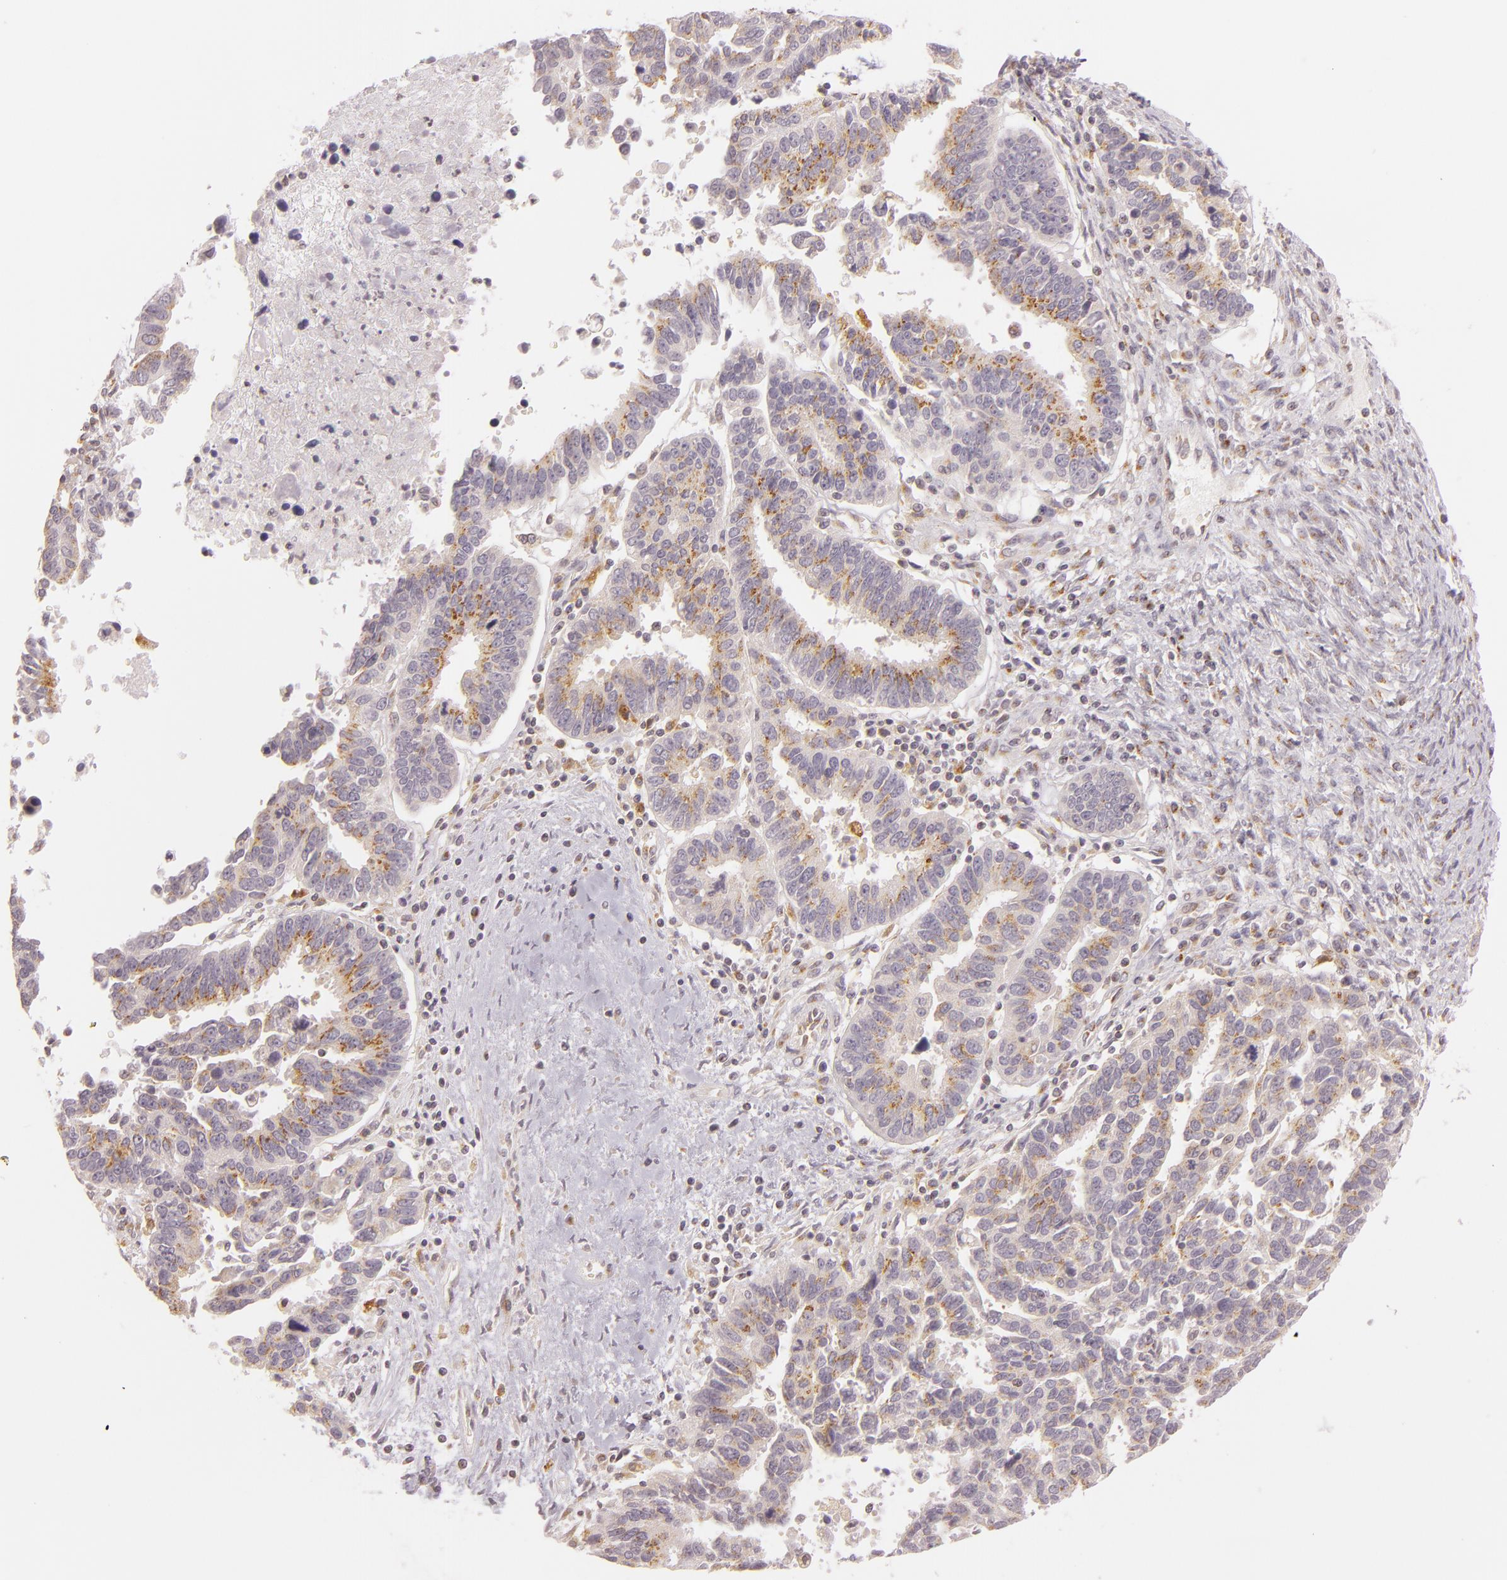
{"staining": {"intensity": "moderate", "quantity": ">75%", "location": "cytoplasmic/membranous"}, "tissue": "ovarian cancer", "cell_type": "Tumor cells", "image_type": "cancer", "snomed": [{"axis": "morphology", "description": "Carcinoma, endometroid"}, {"axis": "morphology", "description": "Cystadenocarcinoma, serous, NOS"}, {"axis": "topography", "description": "Ovary"}], "caption": "Immunohistochemical staining of human ovarian cancer (endometroid carcinoma) reveals medium levels of moderate cytoplasmic/membranous protein staining in approximately >75% of tumor cells.", "gene": "LGMN", "patient": {"sex": "female", "age": 45}}